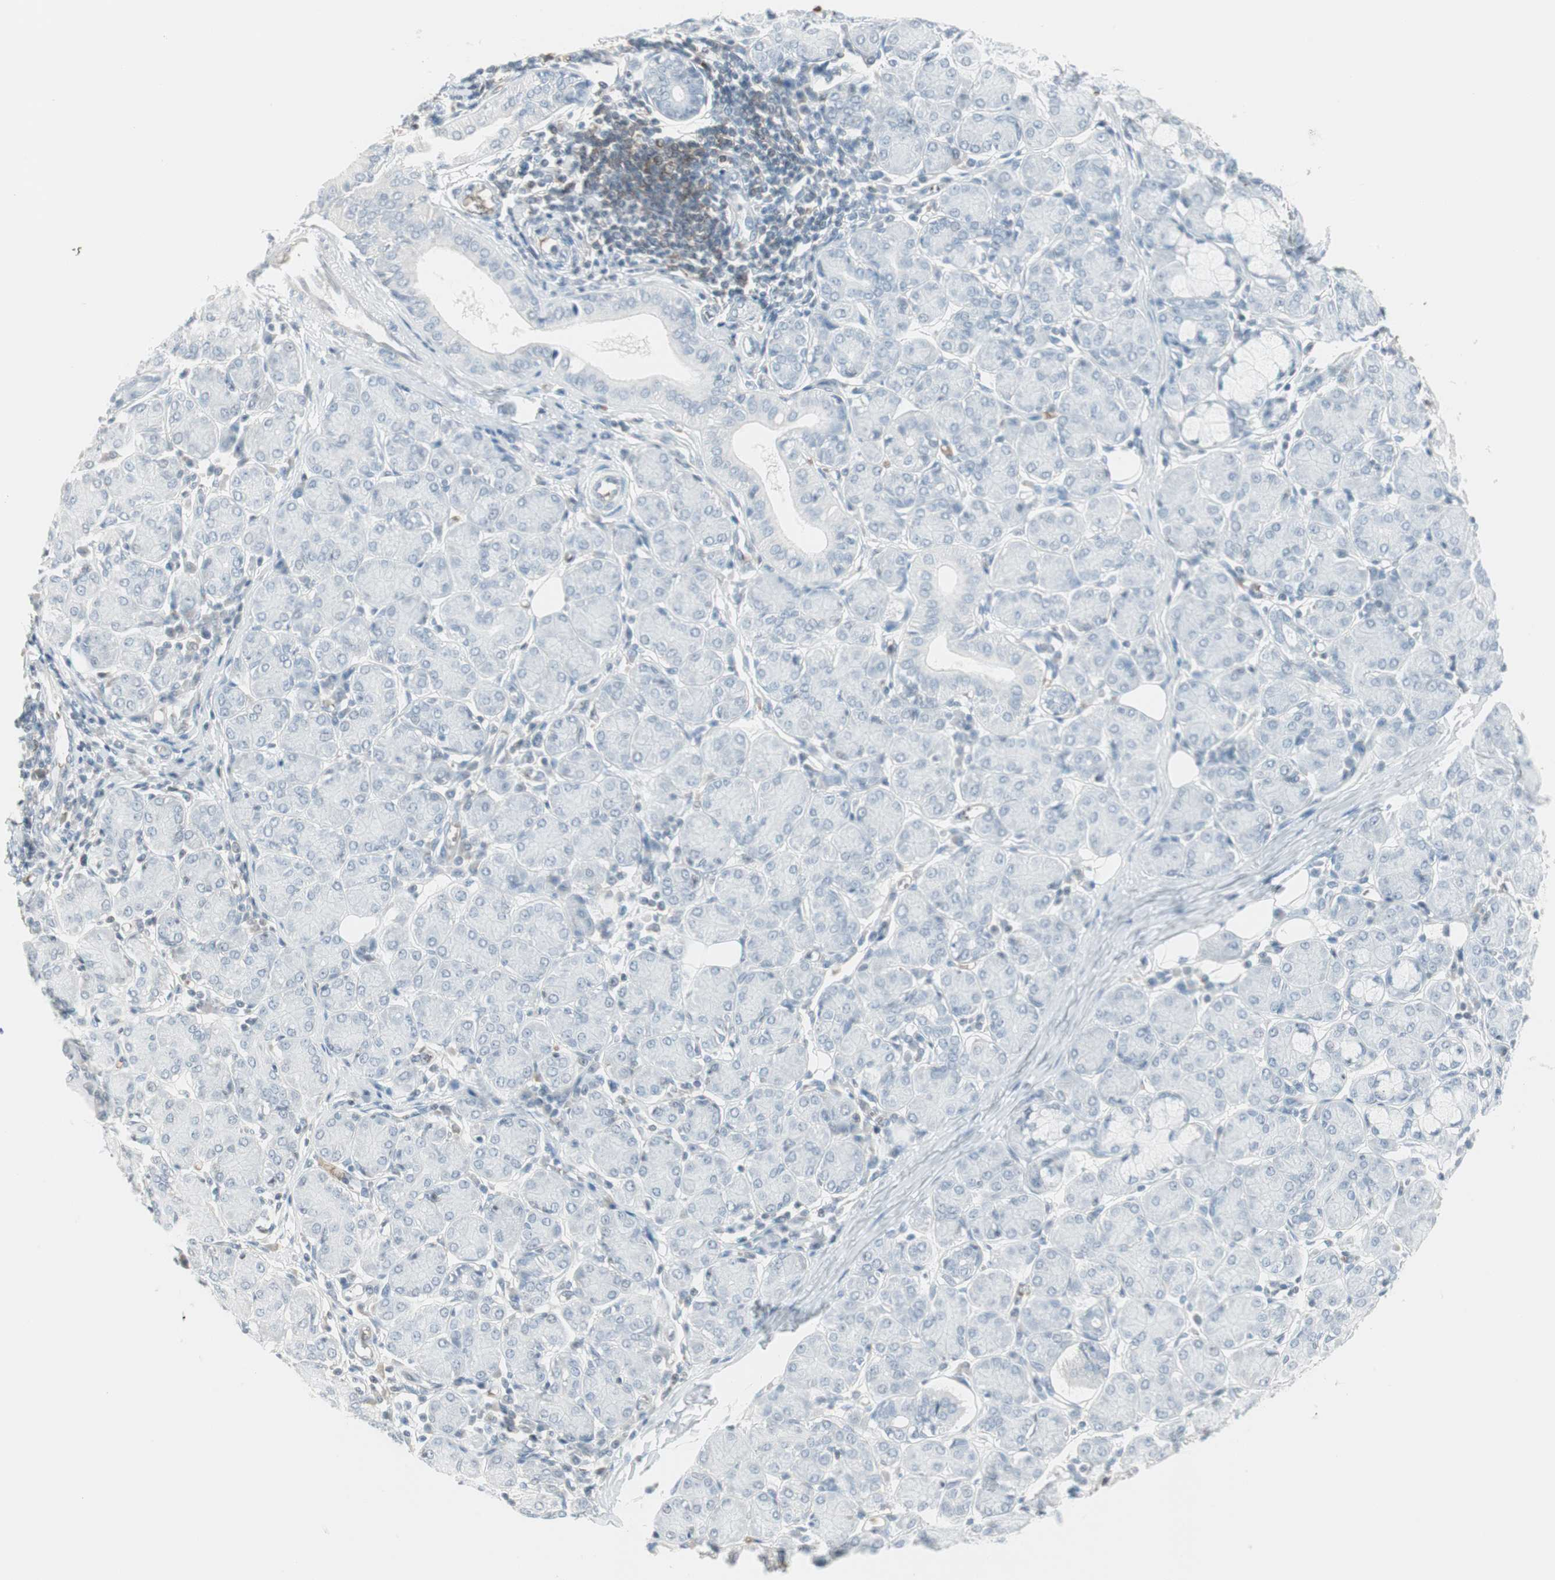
{"staining": {"intensity": "negative", "quantity": "none", "location": "none"}, "tissue": "salivary gland", "cell_type": "Glandular cells", "image_type": "normal", "snomed": [{"axis": "morphology", "description": "Normal tissue, NOS"}, {"axis": "morphology", "description": "Inflammation, NOS"}, {"axis": "topography", "description": "Lymph node"}, {"axis": "topography", "description": "Salivary gland"}], "caption": "Immunohistochemical staining of unremarkable salivary gland shows no significant positivity in glandular cells.", "gene": "MAP4K1", "patient": {"sex": "male", "age": 3}}